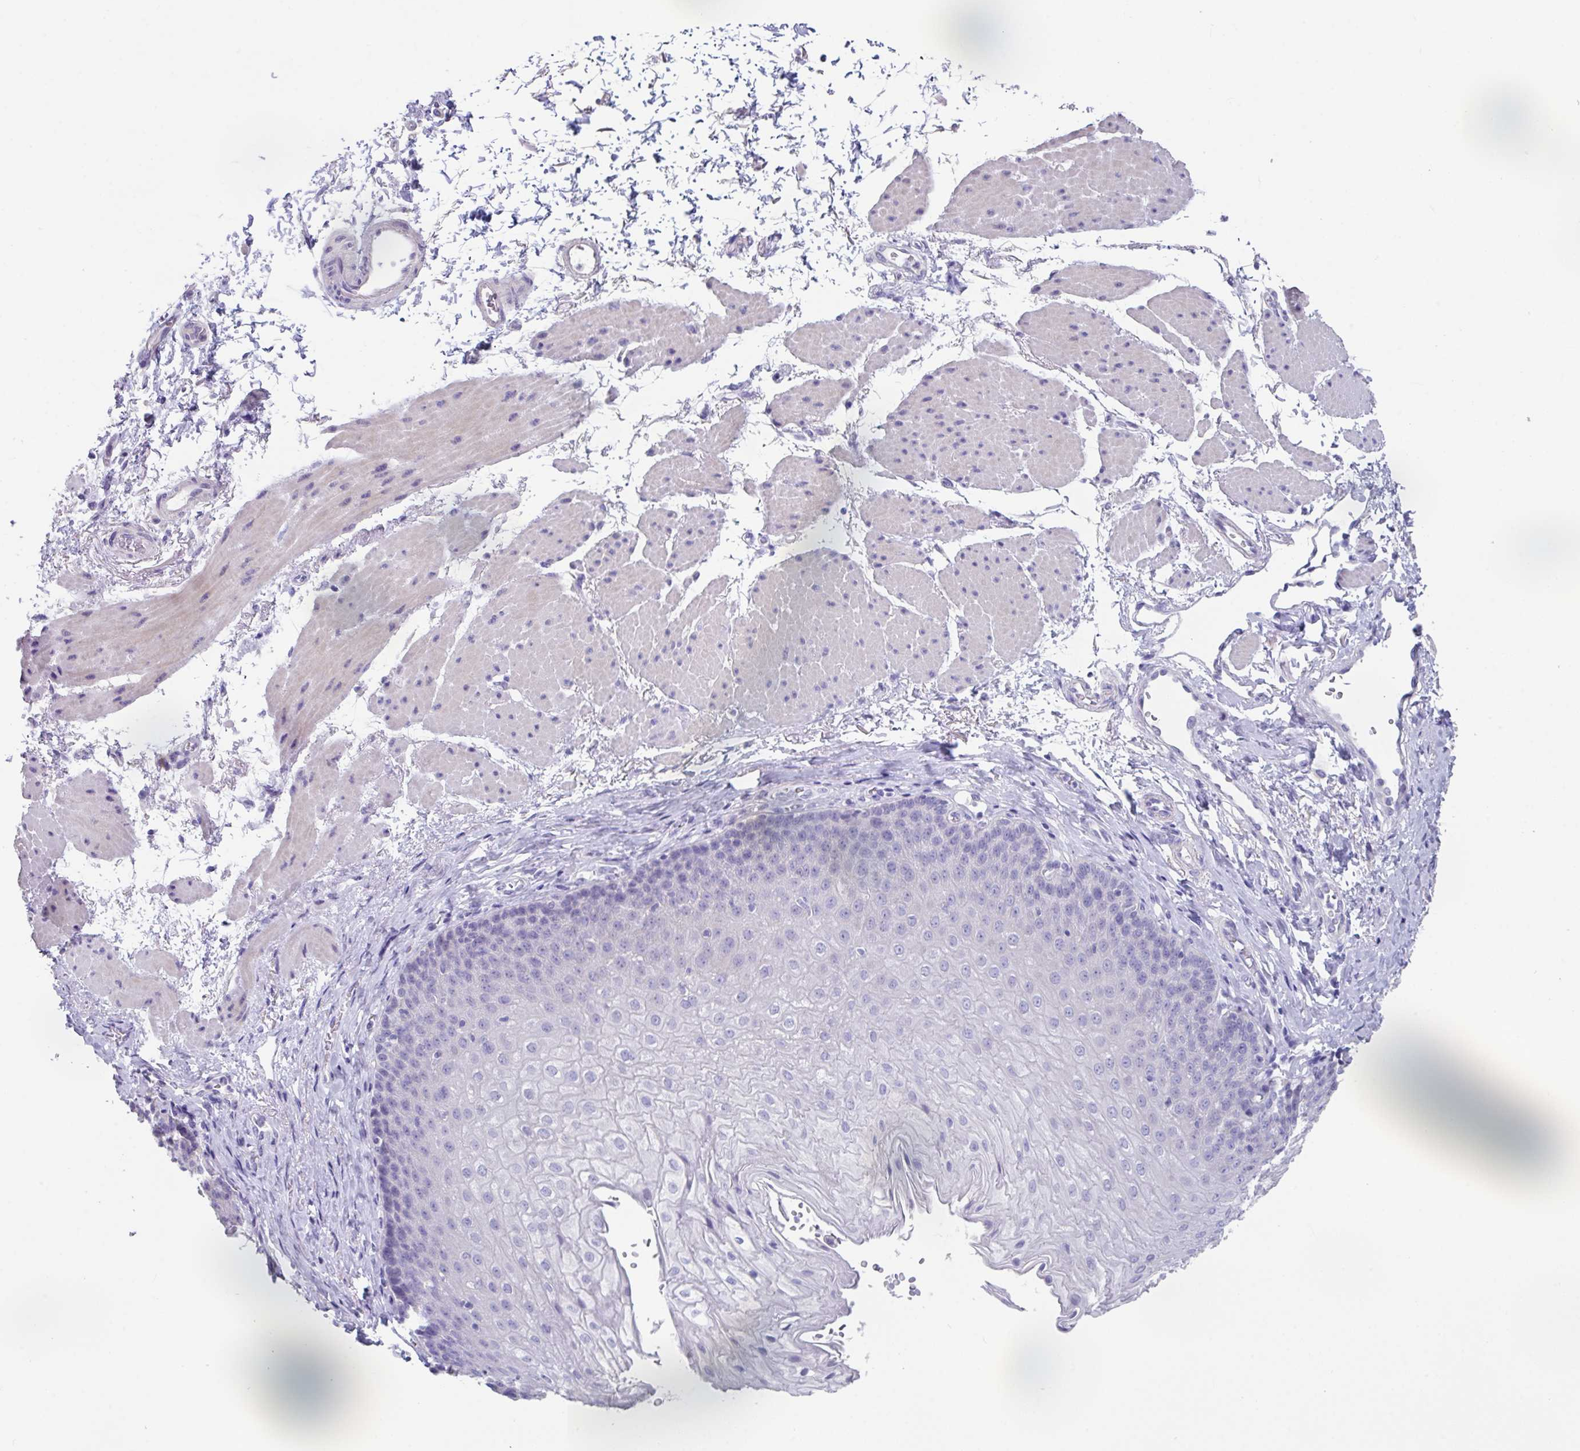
{"staining": {"intensity": "negative", "quantity": "none", "location": "none"}, "tissue": "esophagus", "cell_type": "Squamous epithelial cells", "image_type": "normal", "snomed": [{"axis": "morphology", "description": "Normal tissue, NOS"}, {"axis": "topography", "description": "Esophagus"}], "caption": "Squamous epithelial cells show no significant protein positivity in benign esophagus.", "gene": "SLC44A4", "patient": {"sex": "female", "age": 81}}